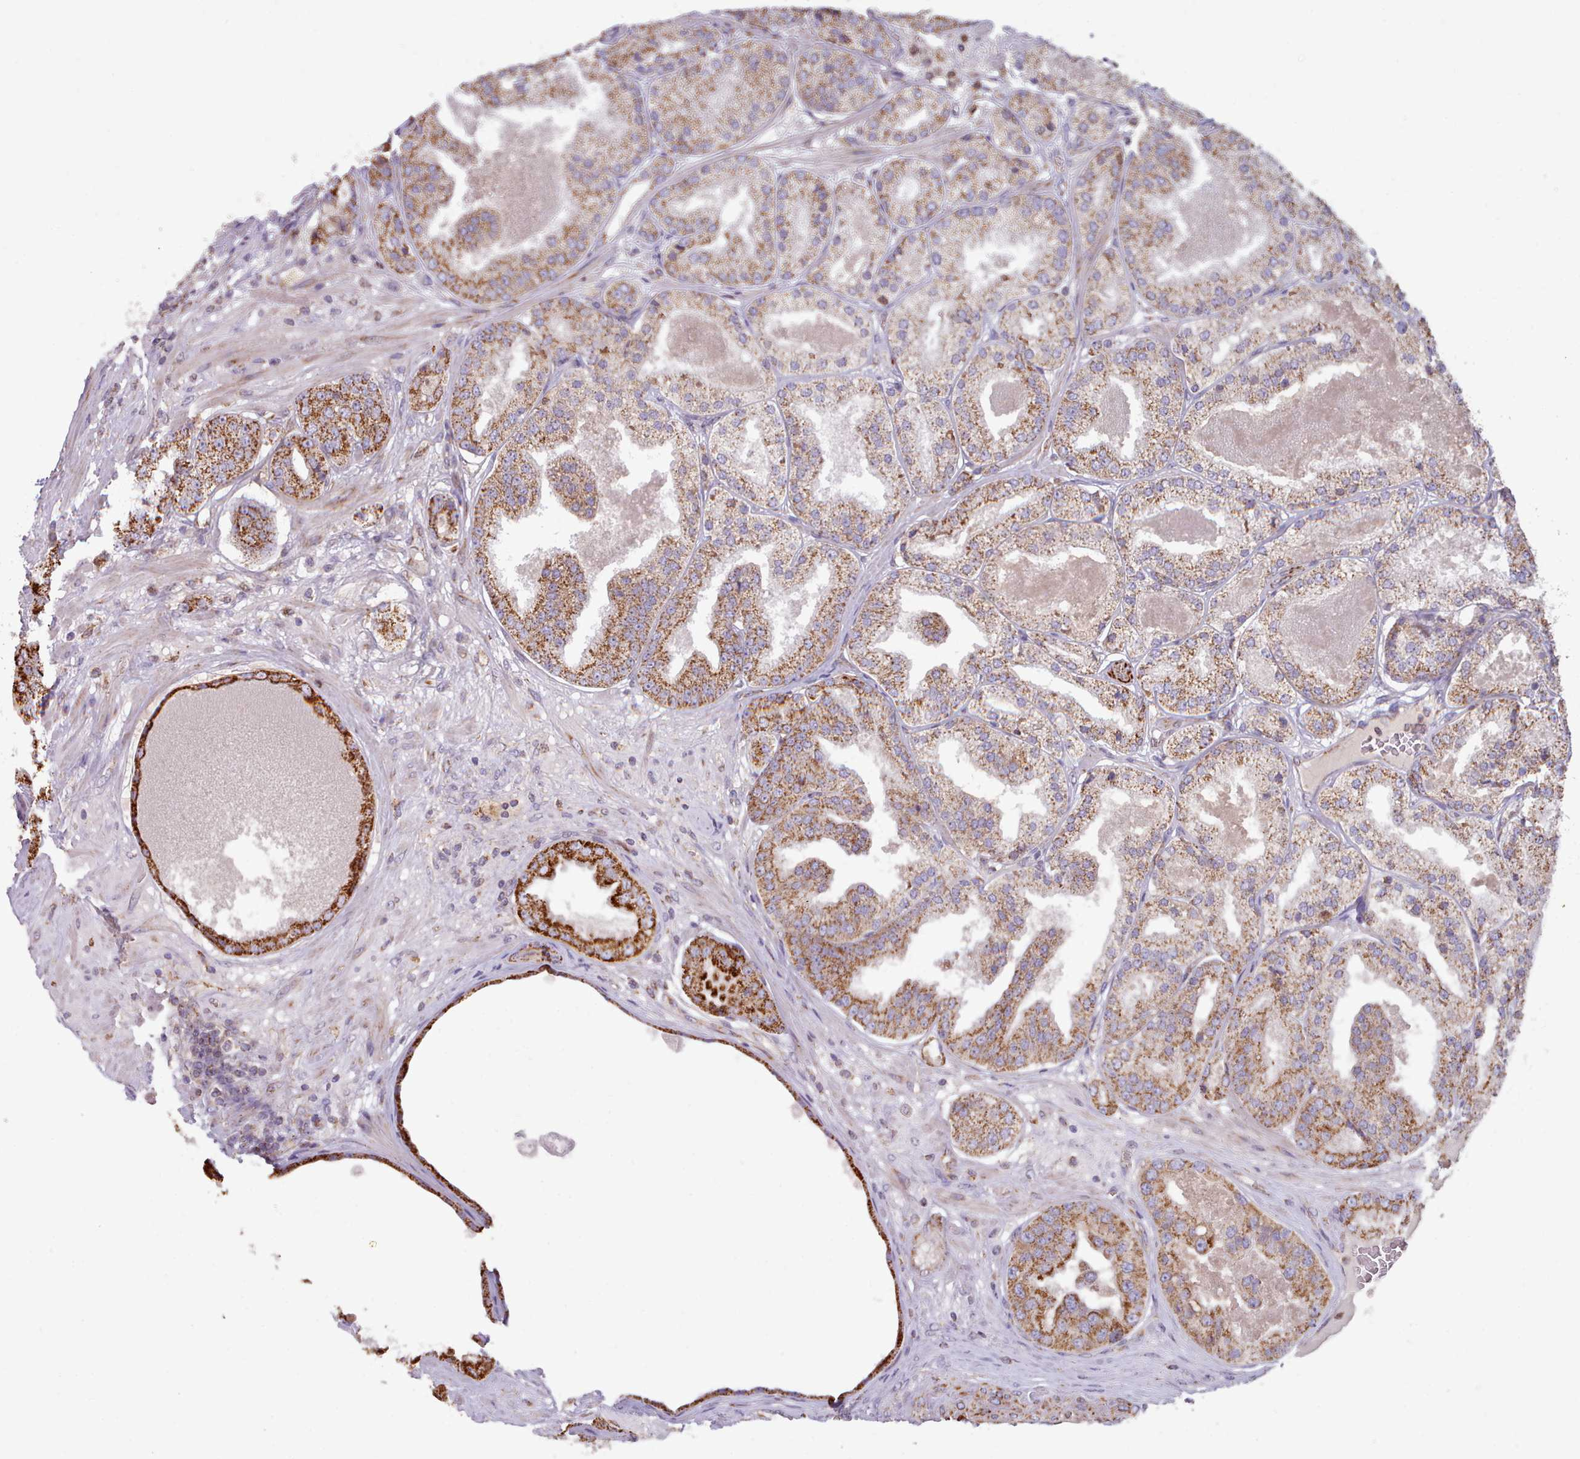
{"staining": {"intensity": "moderate", "quantity": ">75%", "location": "cytoplasmic/membranous"}, "tissue": "prostate cancer", "cell_type": "Tumor cells", "image_type": "cancer", "snomed": [{"axis": "morphology", "description": "Adenocarcinoma, High grade"}, {"axis": "topography", "description": "Prostate"}], "caption": "Immunohistochemical staining of prostate adenocarcinoma (high-grade) exhibits medium levels of moderate cytoplasmic/membranous positivity in approximately >75% of tumor cells.", "gene": "HSDL2", "patient": {"sex": "male", "age": 63}}